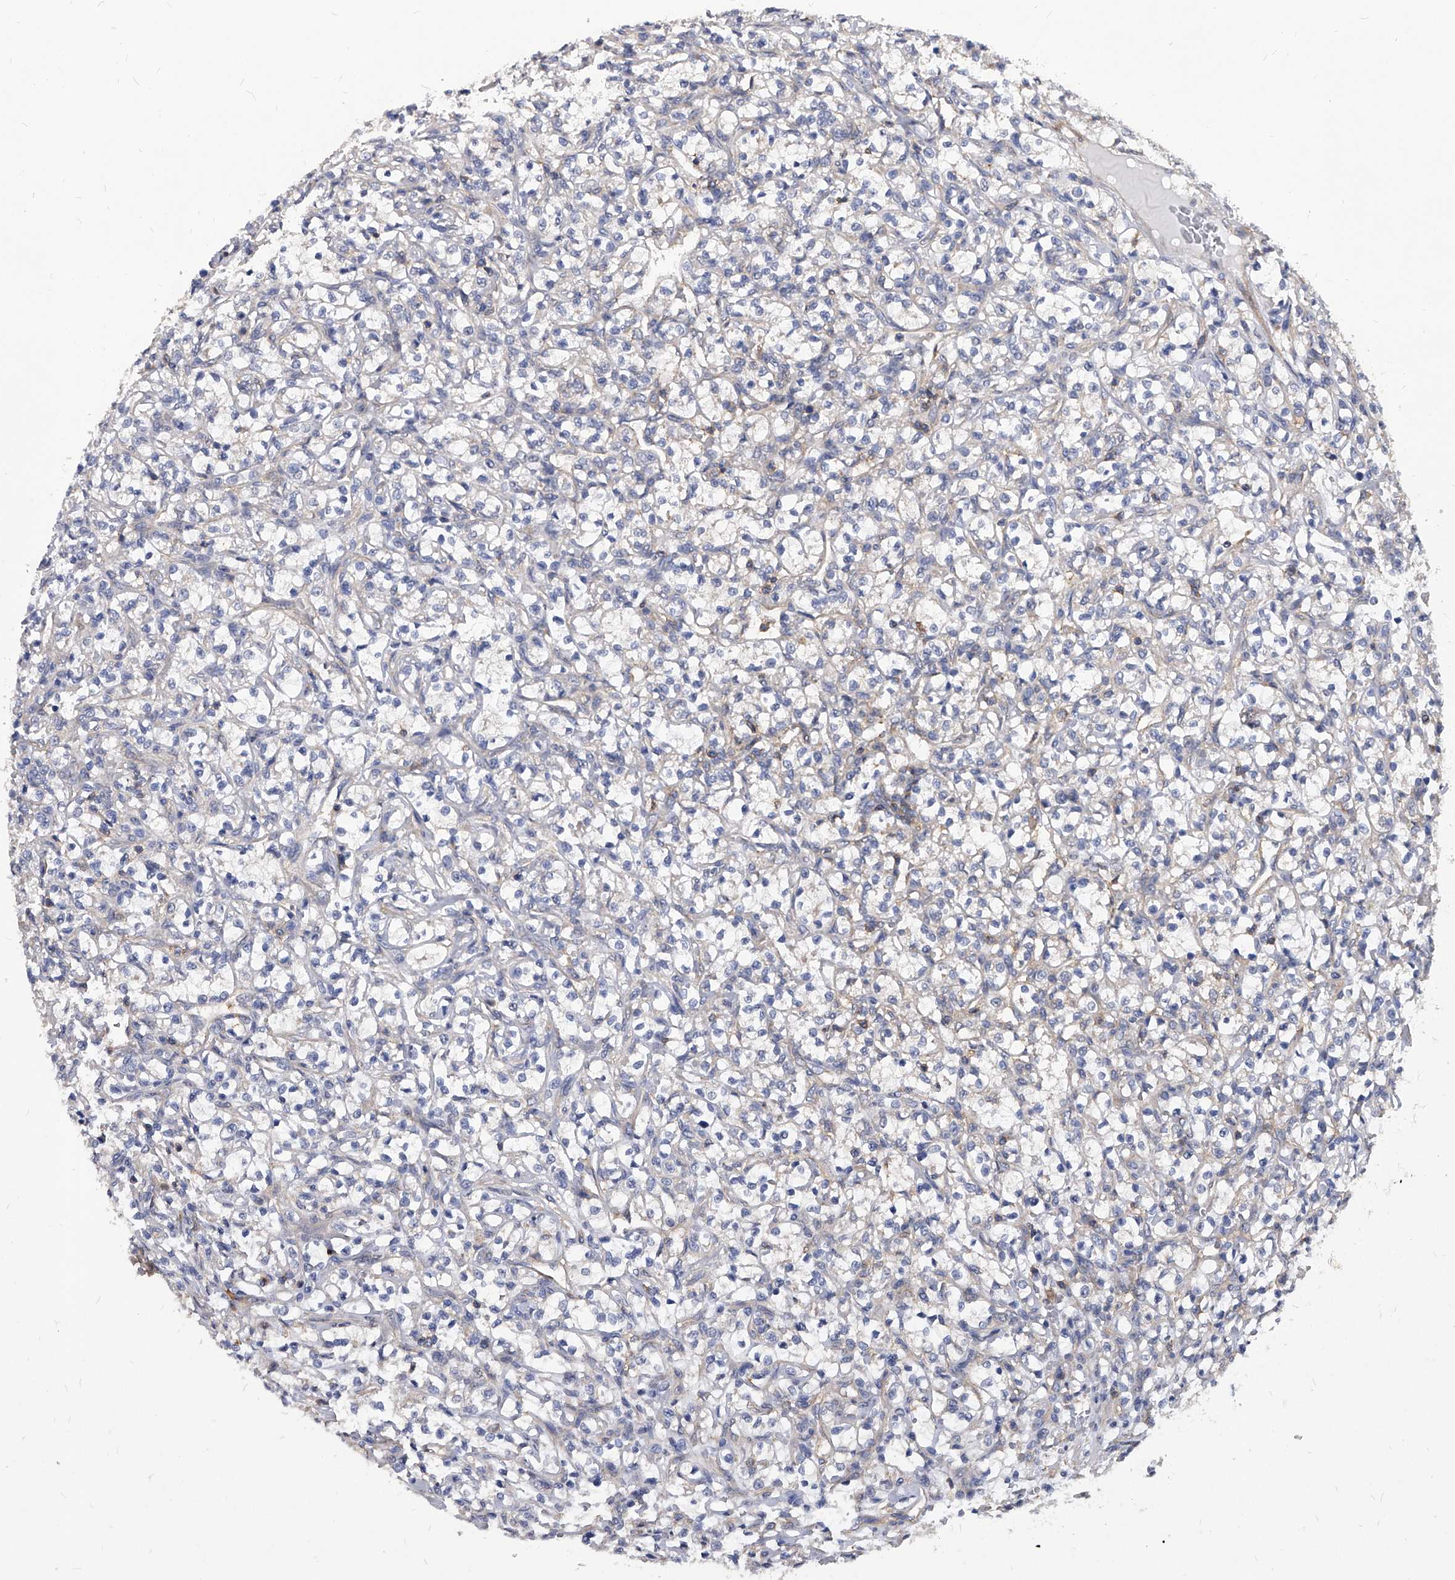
{"staining": {"intensity": "negative", "quantity": "none", "location": "none"}, "tissue": "renal cancer", "cell_type": "Tumor cells", "image_type": "cancer", "snomed": [{"axis": "morphology", "description": "Adenocarcinoma, NOS"}, {"axis": "topography", "description": "Kidney"}], "caption": "Immunohistochemistry micrograph of human renal cancer (adenocarcinoma) stained for a protein (brown), which exhibits no staining in tumor cells. The staining was performed using DAB to visualize the protein expression in brown, while the nuclei were stained in blue with hematoxylin (Magnification: 20x).", "gene": "ATG5", "patient": {"sex": "female", "age": 69}}